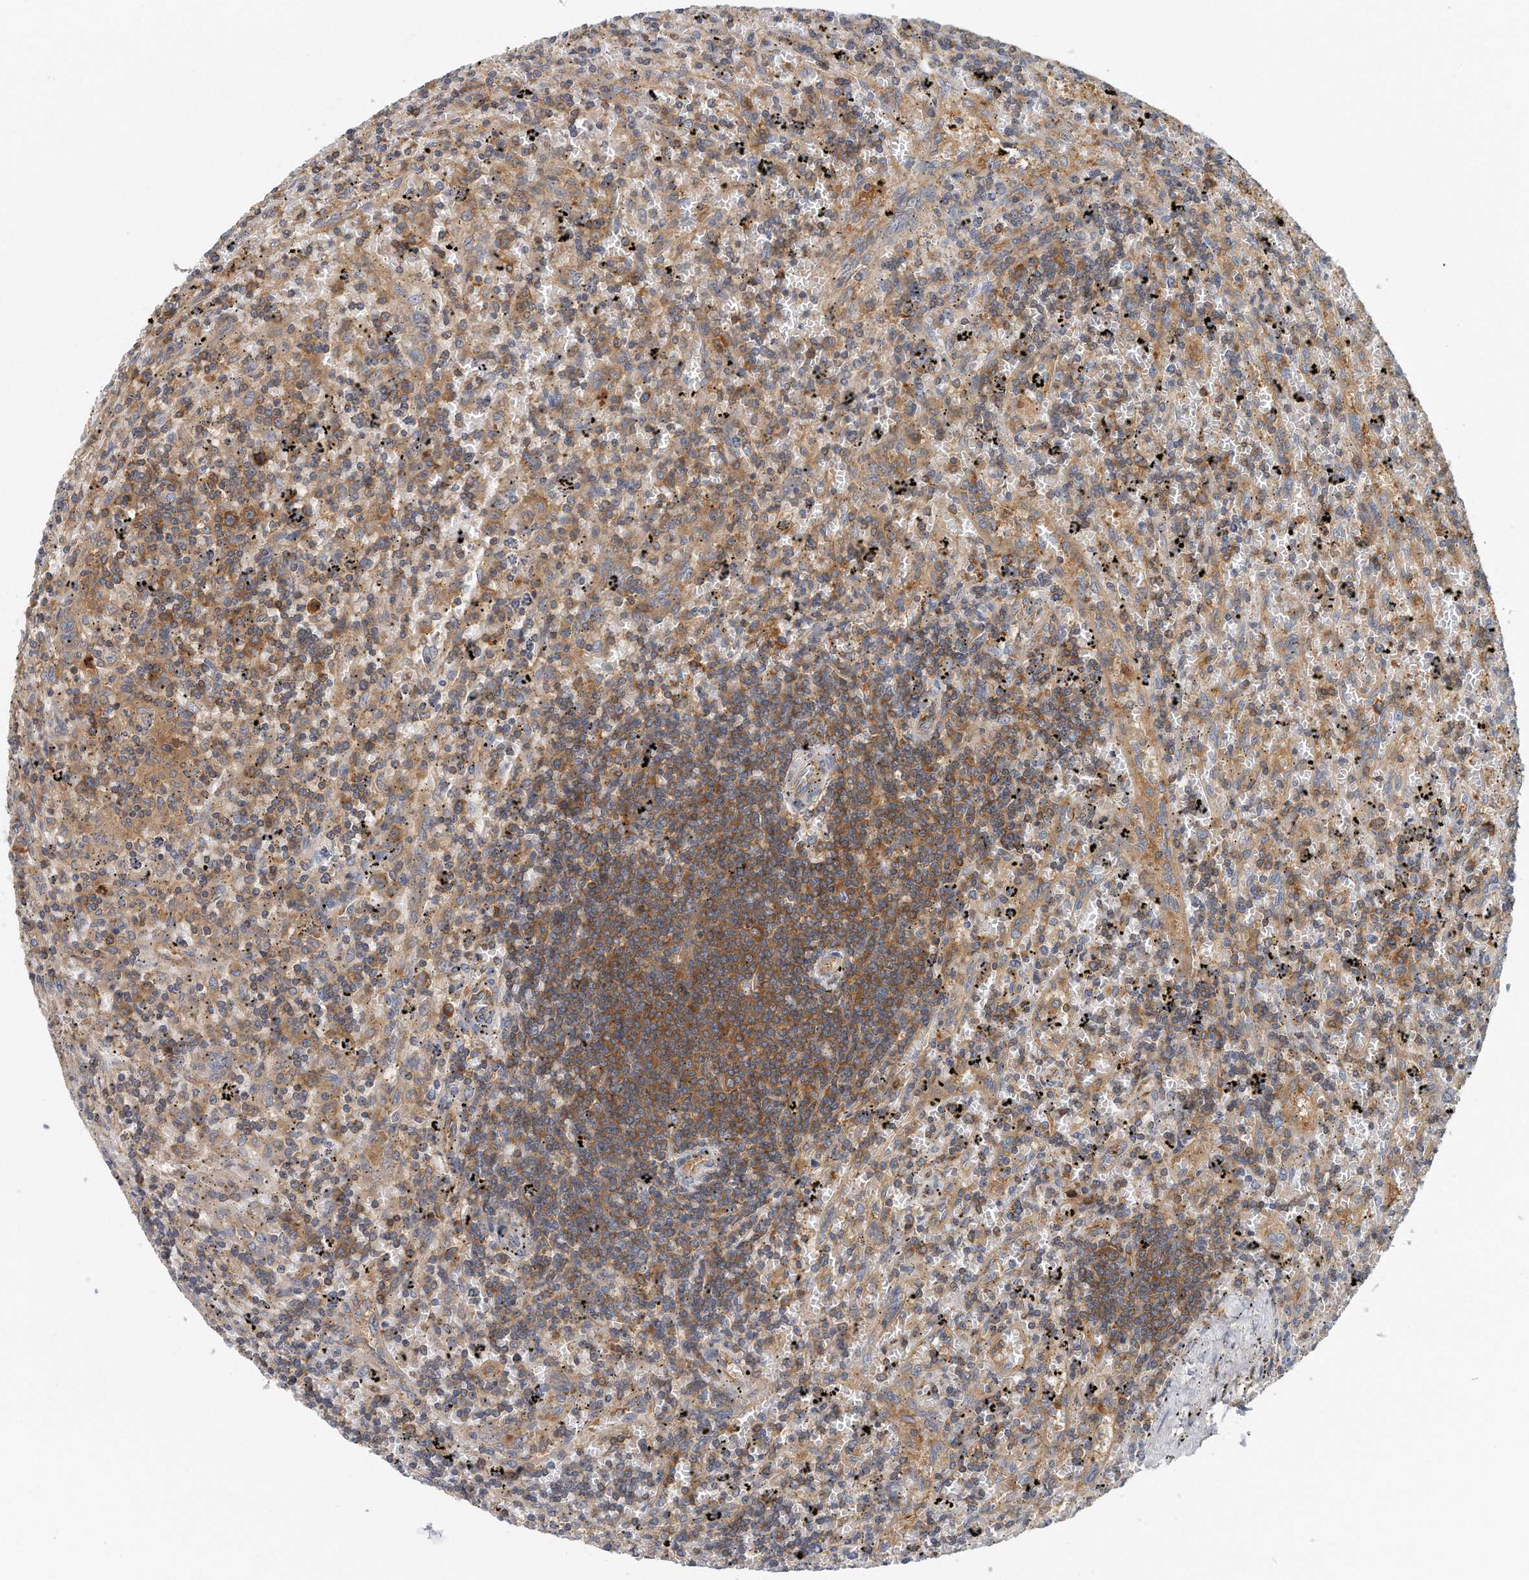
{"staining": {"intensity": "moderate", "quantity": ">75%", "location": "cytoplasmic/membranous"}, "tissue": "lymphoma", "cell_type": "Tumor cells", "image_type": "cancer", "snomed": [{"axis": "morphology", "description": "Malignant lymphoma, non-Hodgkin's type, Low grade"}, {"axis": "topography", "description": "Spleen"}], "caption": "The photomicrograph shows staining of malignant lymphoma, non-Hodgkin's type (low-grade), revealing moderate cytoplasmic/membranous protein positivity (brown color) within tumor cells.", "gene": "EIF3I", "patient": {"sex": "male", "age": 76}}